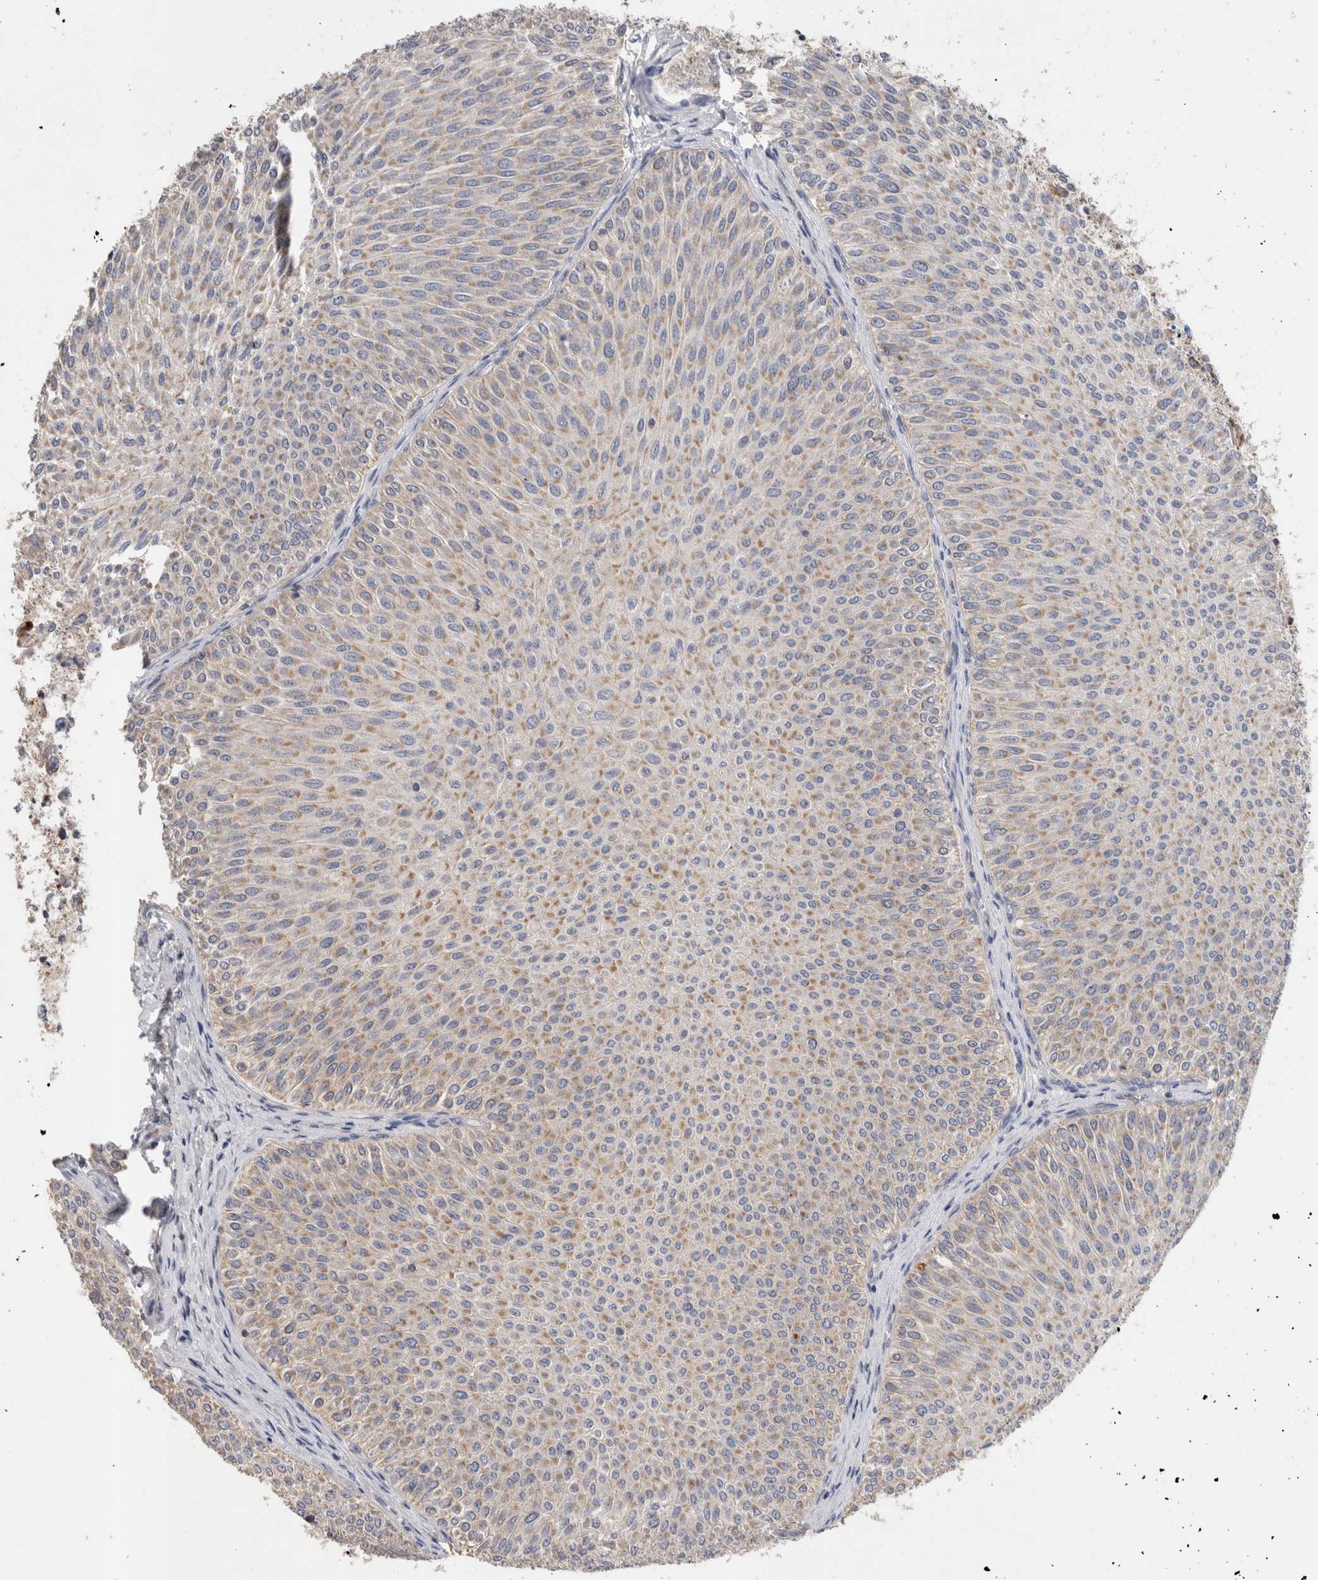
{"staining": {"intensity": "weak", "quantity": "25%-75%", "location": "cytoplasmic/membranous"}, "tissue": "urothelial cancer", "cell_type": "Tumor cells", "image_type": "cancer", "snomed": [{"axis": "morphology", "description": "Urothelial carcinoma, Low grade"}, {"axis": "topography", "description": "Urinary bladder"}], "caption": "Human low-grade urothelial carcinoma stained for a protein (brown) exhibits weak cytoplasmic/membranous positive staining in about 25%-75% of tumor cells.", "gene": "IARS2", "patient": {"sex": "male", "age": 78}}